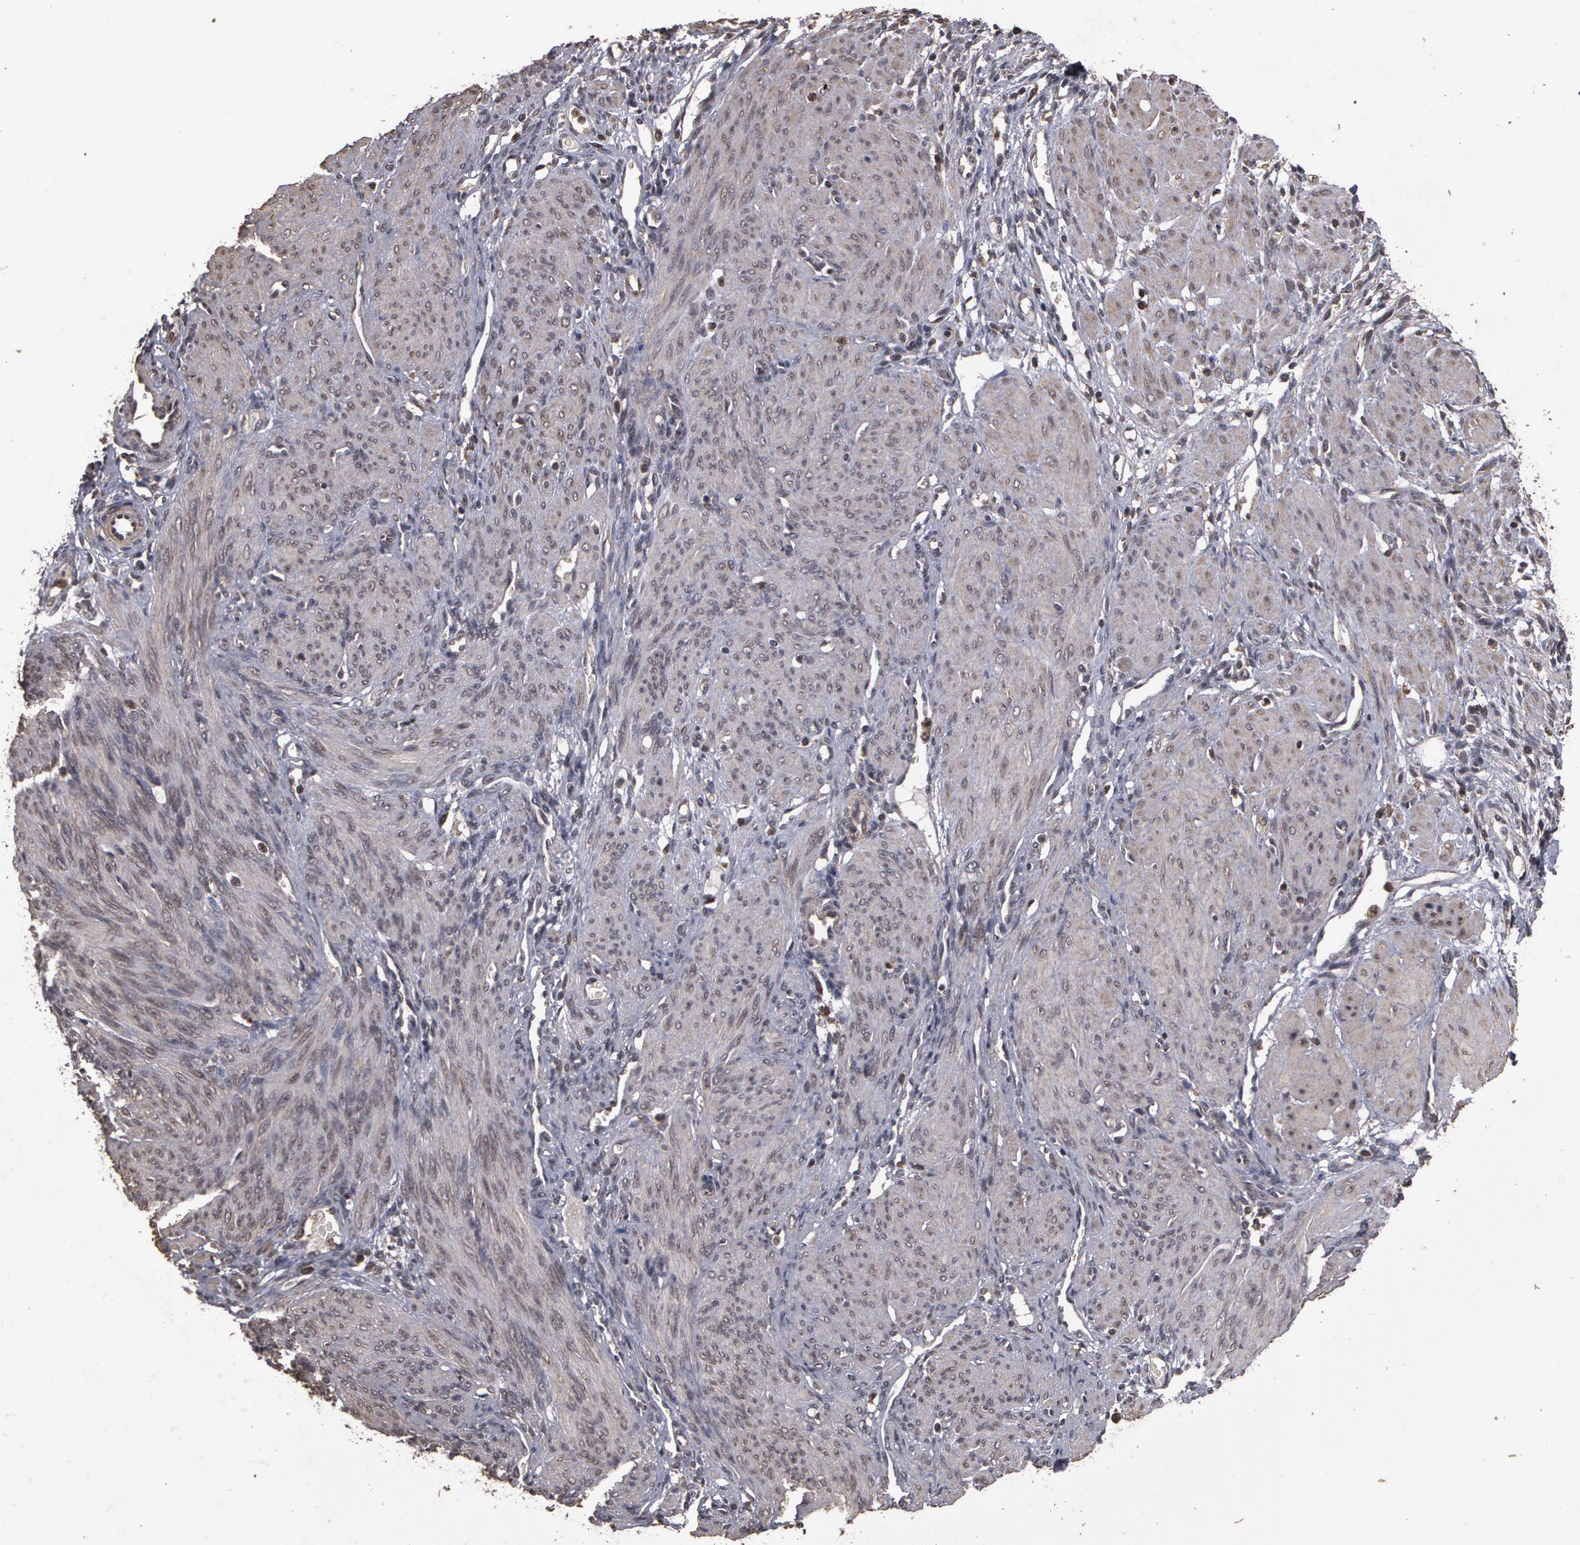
{"staining": {"intensity": "negative", "quantity": "none", "location": "none"}, "tissue": "endometrium", "cell_type": "Cells in endometrial stroma", "image_type": "normal", "snomed": [{"axis": "morphology", "description": "Normal tissue, NOS"}, {"axis": "topography", "description": "Endometrium"}], "caption": "Immunohistochemistry micrograph of unremarkable endometrium stained for a protein (brown), which displays no expression in cells in endometrial stroma.", "gene": "CALR", "patient": {"sex": "female", "age": 72}}